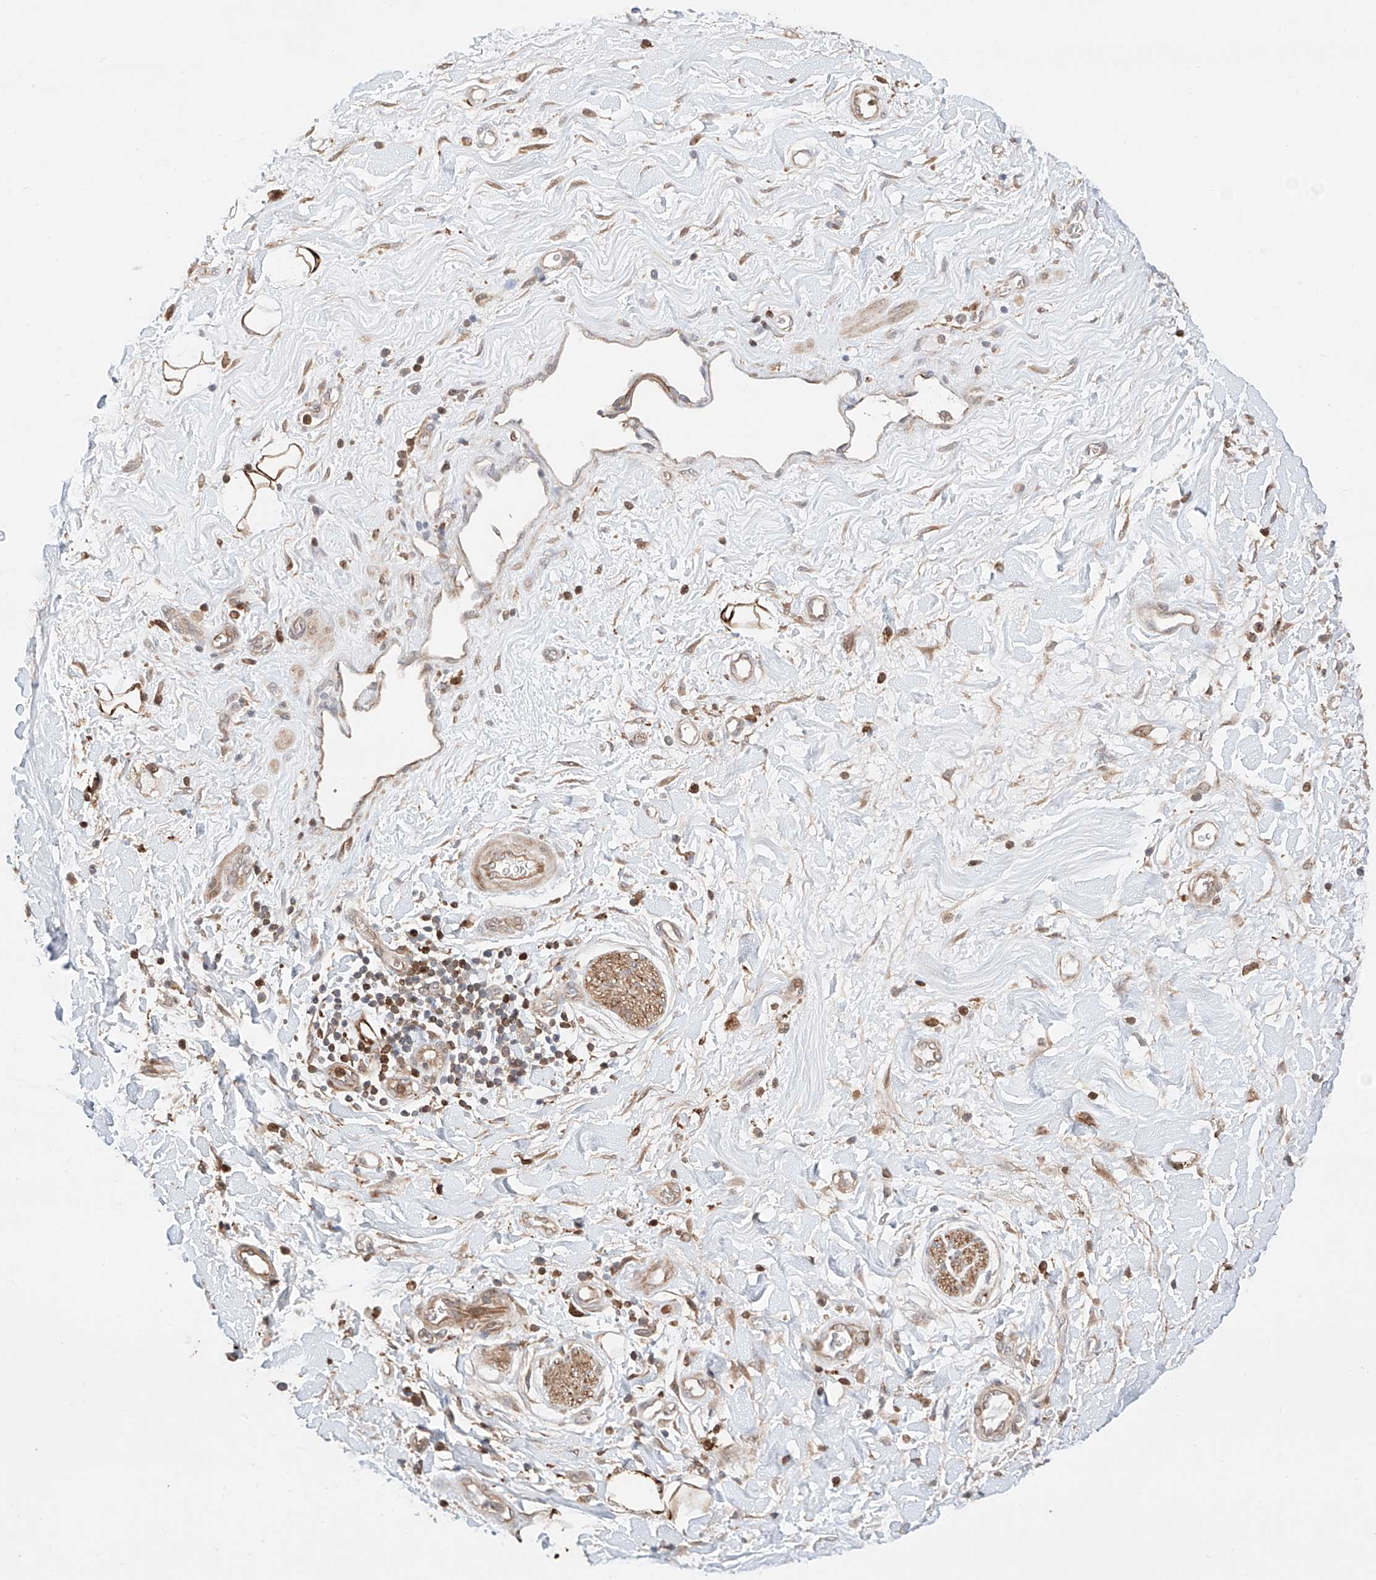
{"staining": {"intensity": "strong", "quantity": ">75%", "location": "cytoplasmic/membranous"}, "tissue": "adipose tissue", "cell_type": "Adipocytes", "image_type": "normal", "snomed": [{"axis": "morphology", "description": "Normal tissue, NOS"}, {"axis": "morphology", "description": "Adenocarcinoma, NOS"}, {"axis": "topography", "description": "Pancreas"}, {"axis": "topography", "description": "Peripheral nerve tissue"}], "caption": "This micrograph exhibits IHC staining of benign human adipose tissue, with high strong cytoplasmic/membranous positivity in about >75% of adipocytes.", "gene": "IGSF22", "patient": {"sex": "male", "age": 59}}